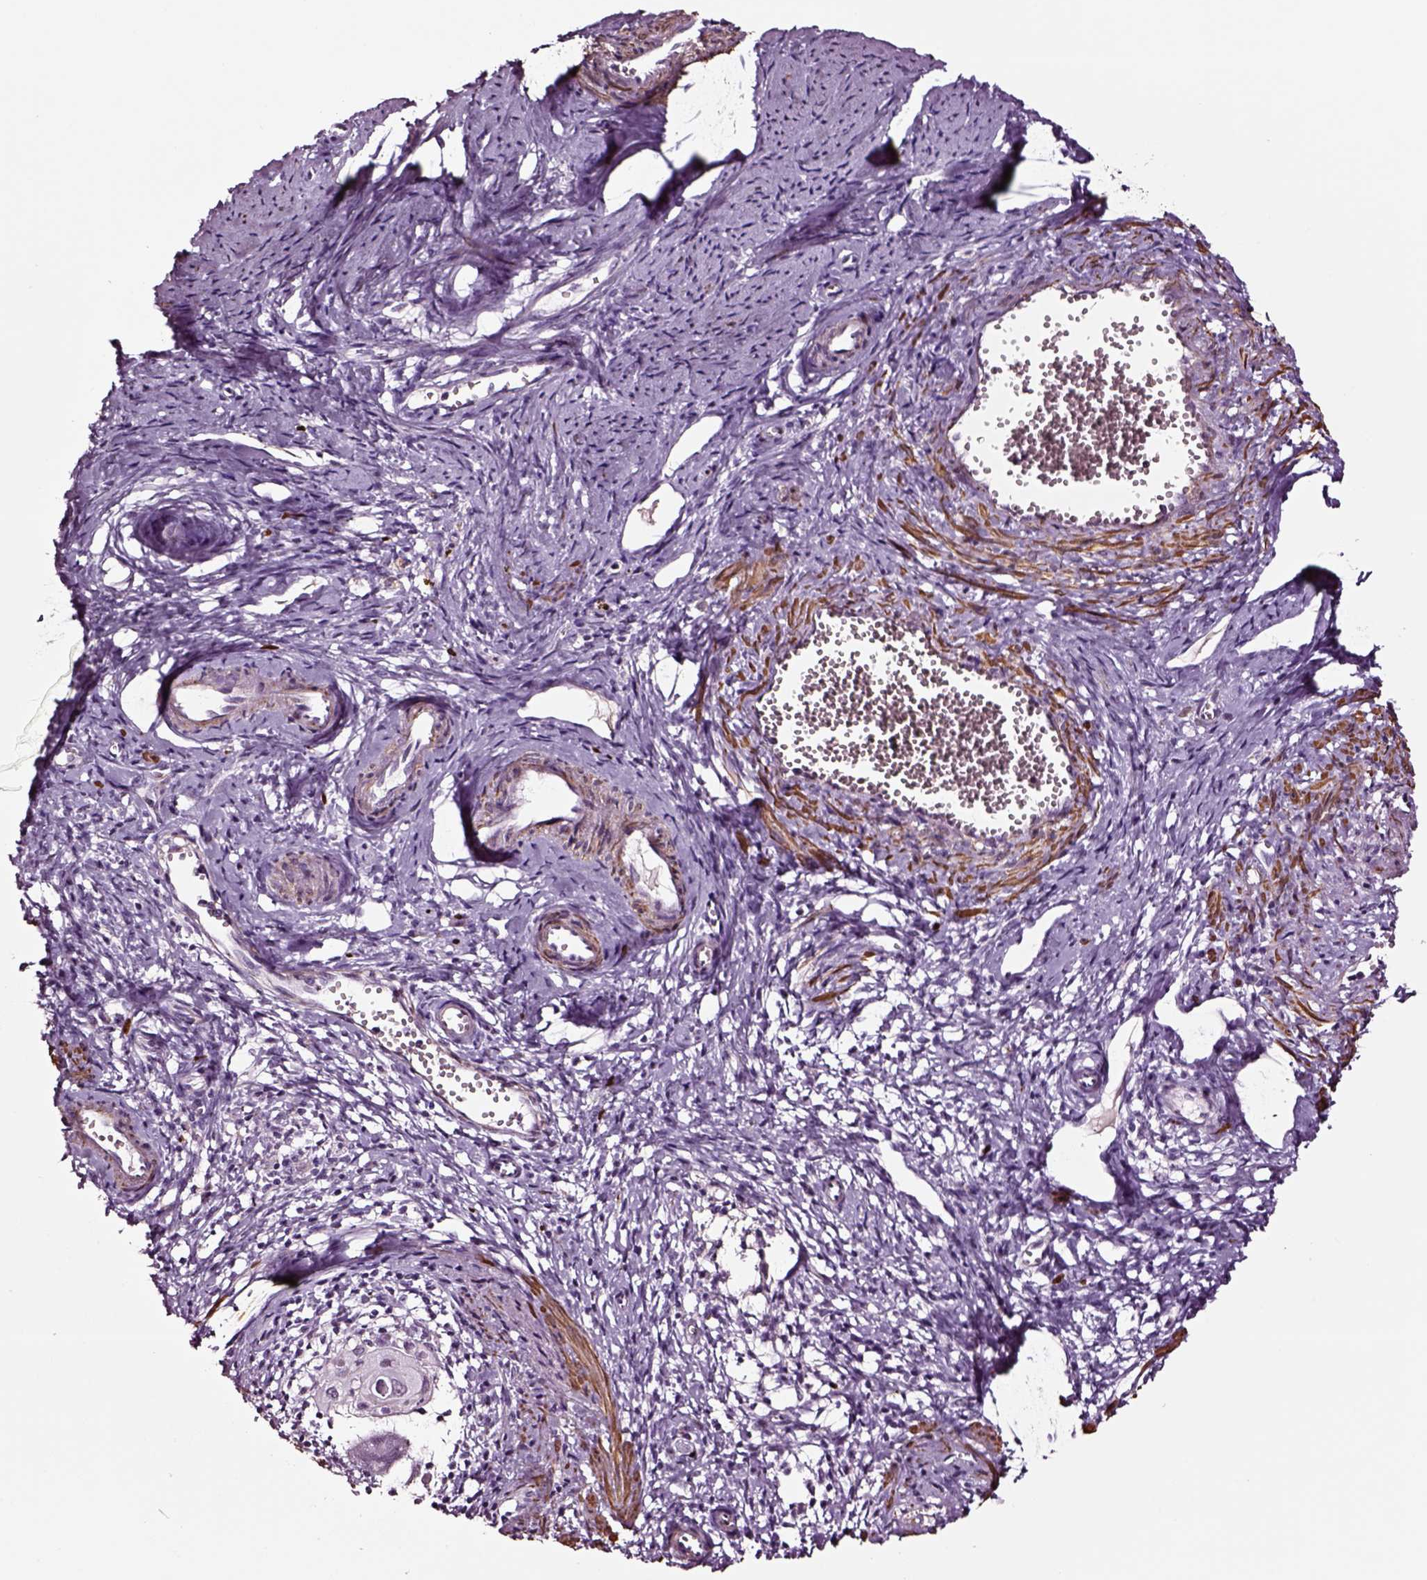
{"staining": {"intensity": "negative", "quantity": "none", "location": "none"}, "tissue": "cervical cancer", "cell_type": "Tumor cells", "image_type": "cancer", "snomed": [{"axis": "morphology", "description": "Squamous cell carcinoma, NOS"}, {"axis": "topography", "description": "Cervix"}], "caption": "High power microscopy histopathology image of an IHC photomicrograph of cervical cancer (squamous cell carcinoma), revealing no significant positivity in tumor cells. Brightfield microscopy of immunohistochemistry stained with DAB (3,3'-diaminobenzidine) (brown) and hematoxylin (blue), captured at high magnification.", "gene": "SOX10", "patient": {"sex": "female", "age": 30}}